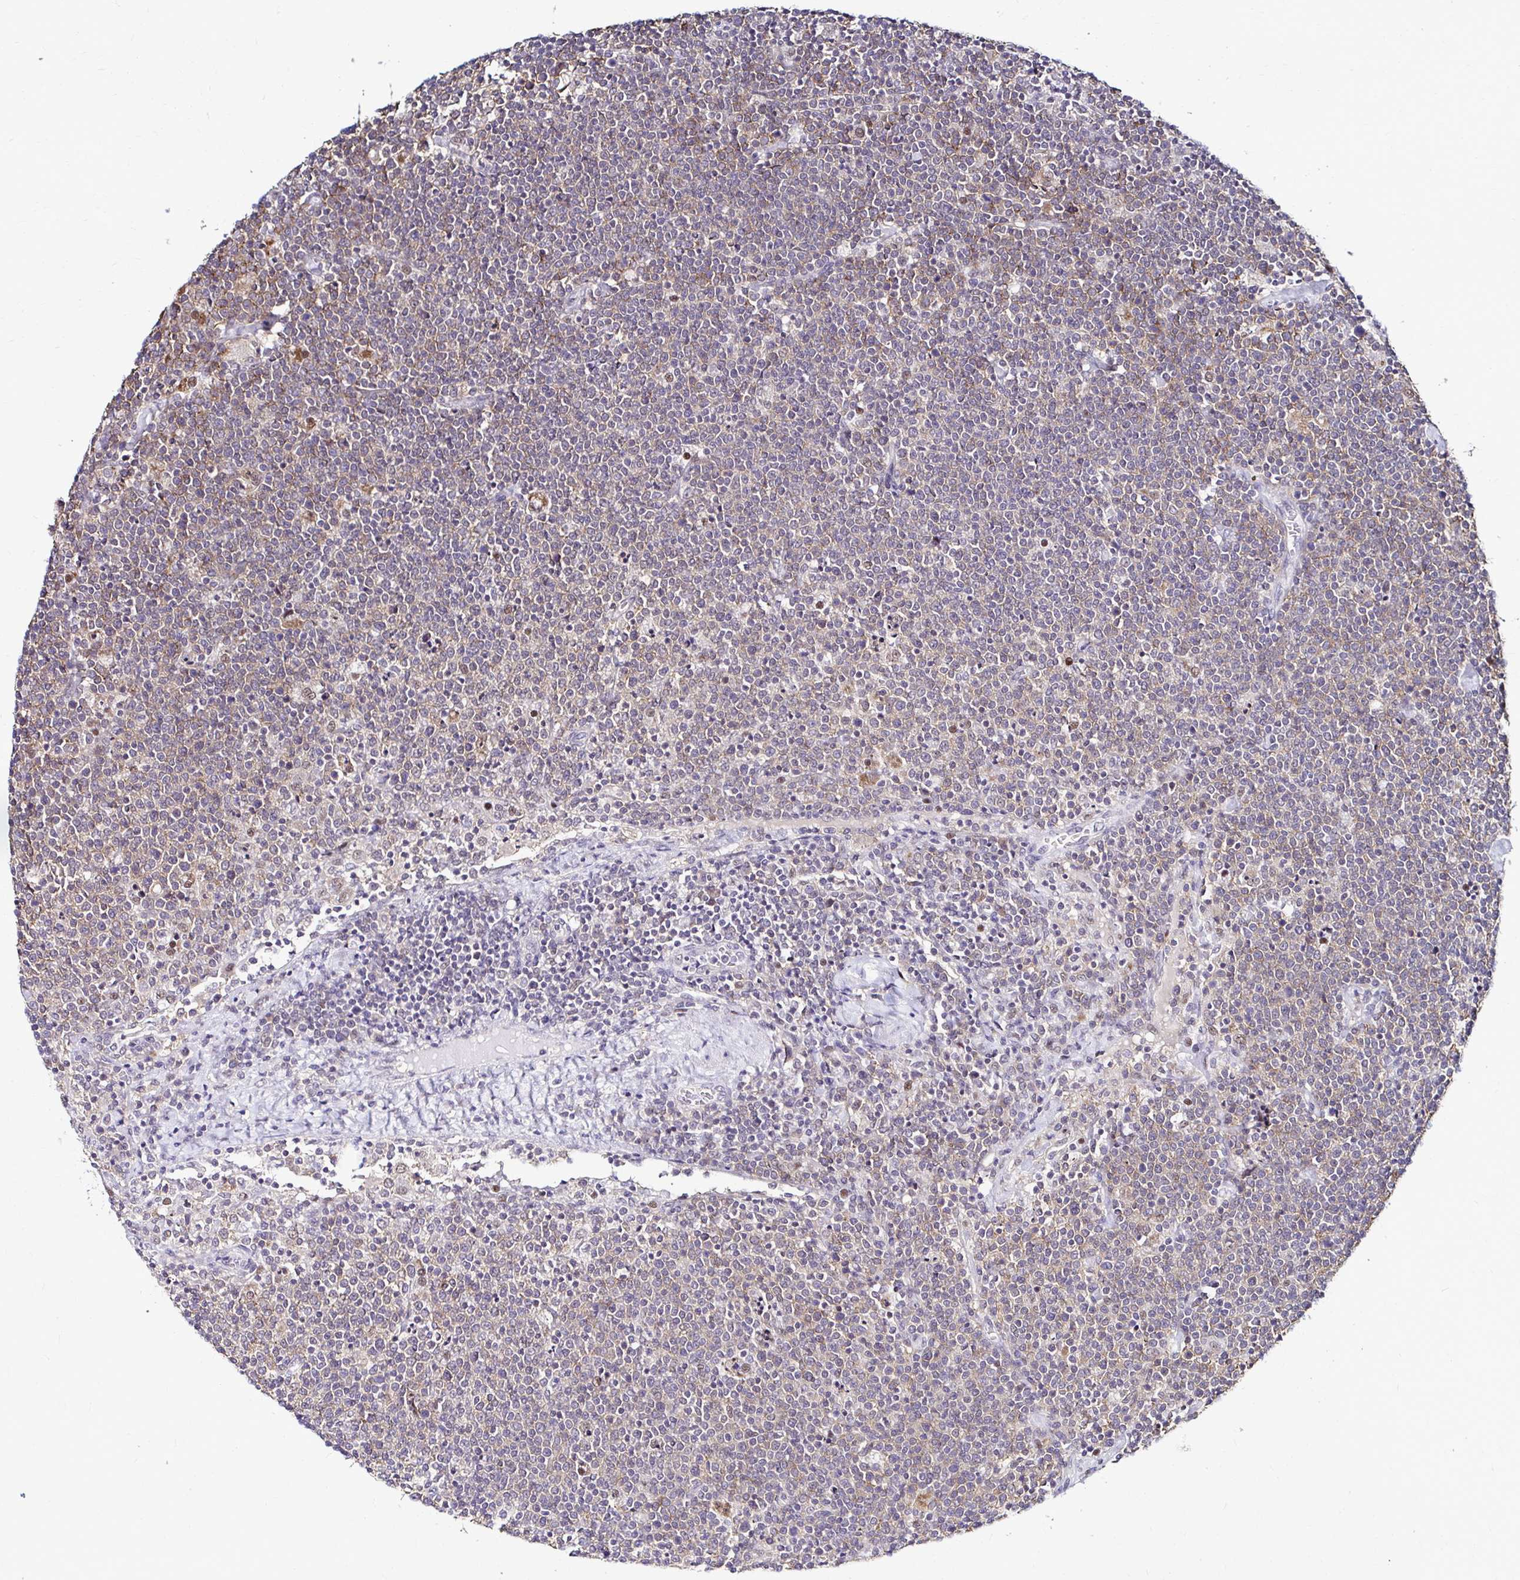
{"staining": {"intensity": "weak", "quantity": ">75%", "location": "cytoplasmic/membranous"}, "tissue": "lymphoma", "cell_type": "Tumor cells", "image_type": "cancer", "snomed": [{"axis": "morphology", "description": "Malignant lymphoma, non-Hodgkin's type, High grade"}, {"axis": "topography", "description": "Lymph node"}], "caption": "Malignant lymphoma, non-Hodgkin's type (high-grade) stained for a protein demonstrates weak cytoplasmic/membranous positivity in tumor cells. The staining was performed using DAB (3,3'-diaminobenzidine) to visualize the protein expression in brown, while the nuclei were stained in blue with hematoxylin (Magnification: 20x).", "gene": "PSMD3", "patient": {"sex": "male", "age": 61}}